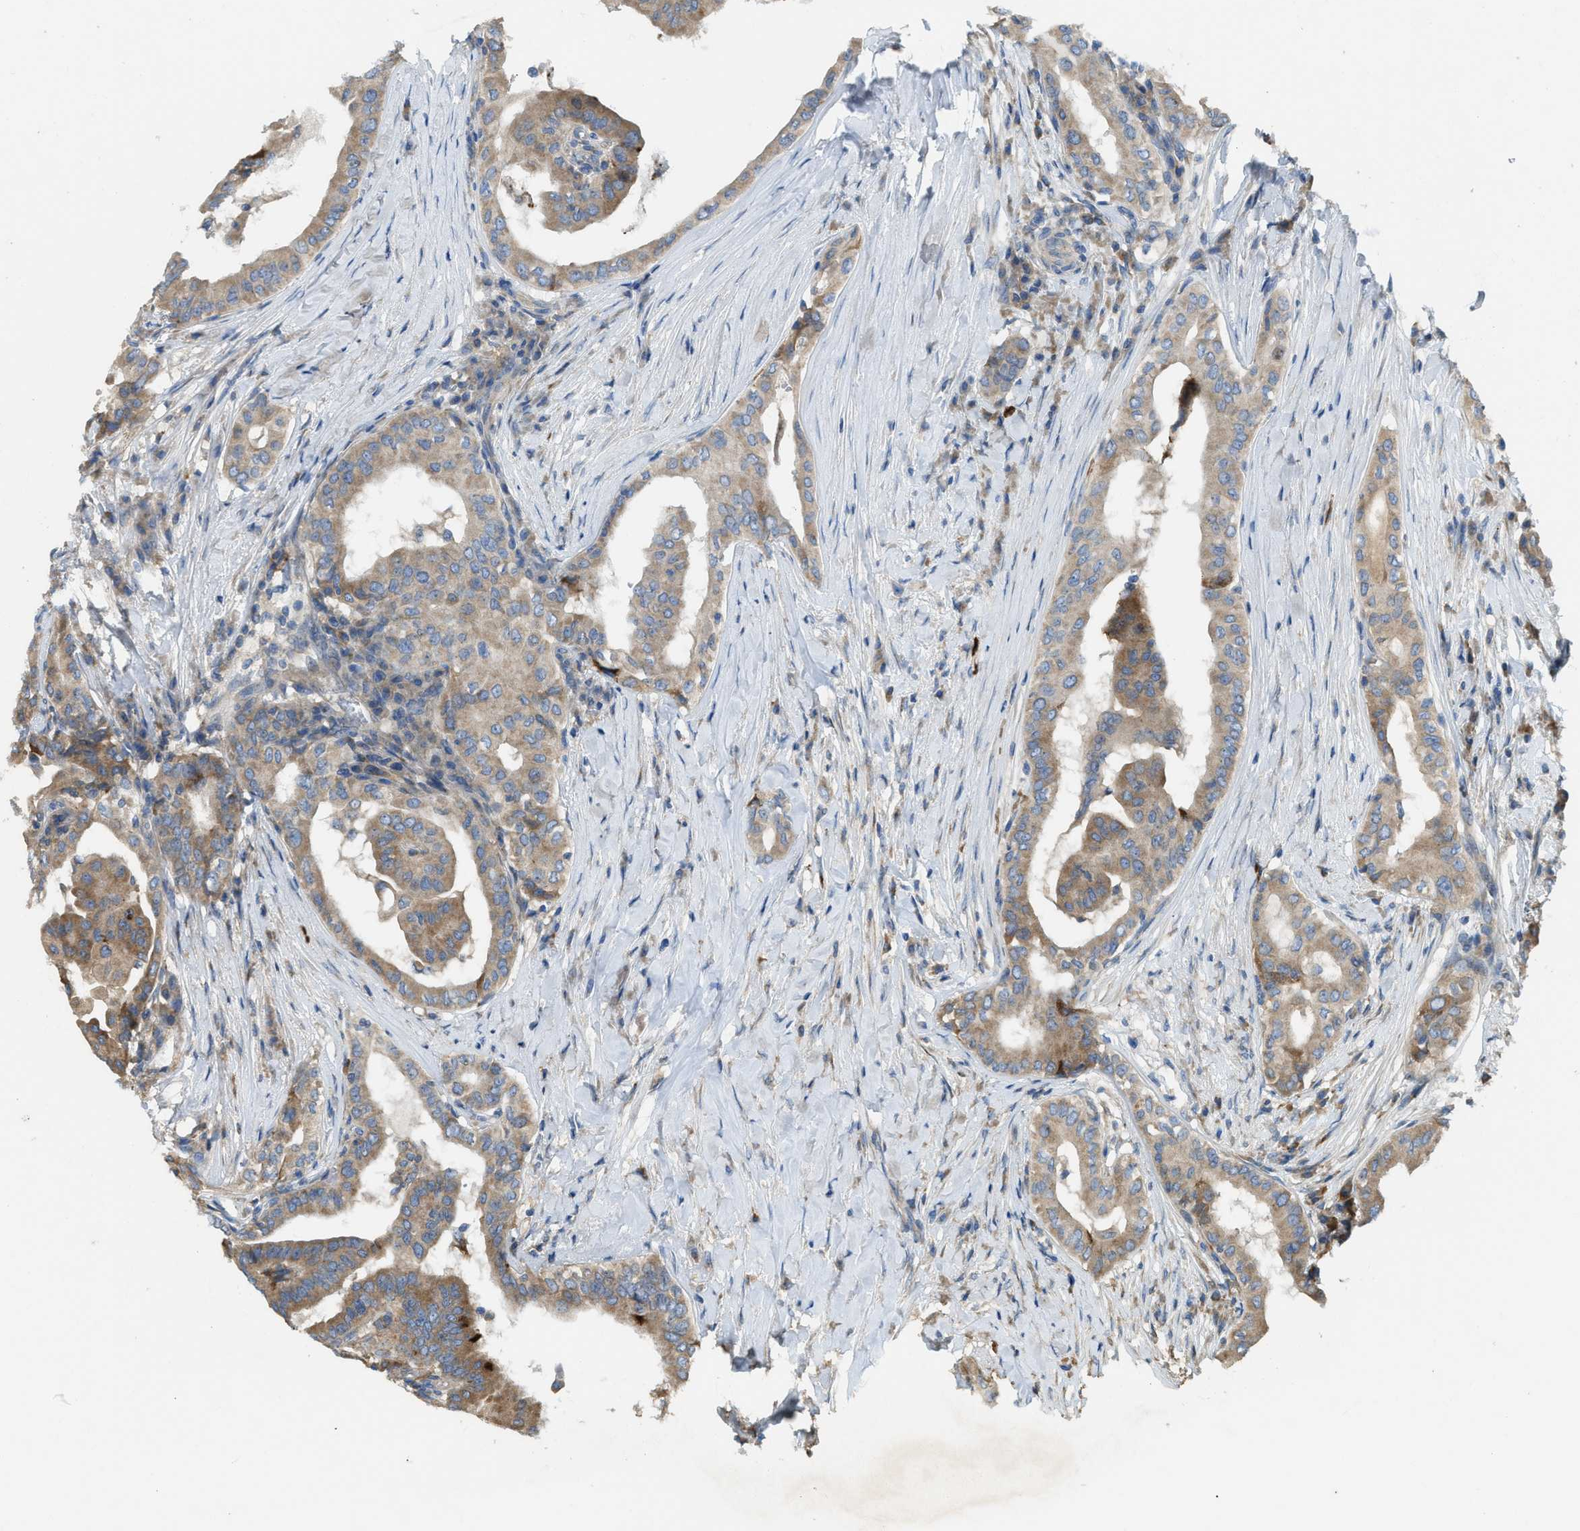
{"staining": {"intensity": "moderate", "quantity": ">75%", "location": "cytoplasmic/membranous"}, "tissue": "thyroid cancer", "cell_type": "Tumor cells", "image_type": "cancer", "snomed": [{"axis": "morphology", "description": "Papillary adenocarcinoma, NOS"}, {"axis": "topography", "description": "Thyroid gland"}], "caption": "Human thyroid papillary adenocarcinoma stained with a brown dye displays moderate cytoplasmic/membranous positive staining in about >75% of tumor cells.", "gene": "TMEM68", "patient": {"sex": "male", "age": 33}}